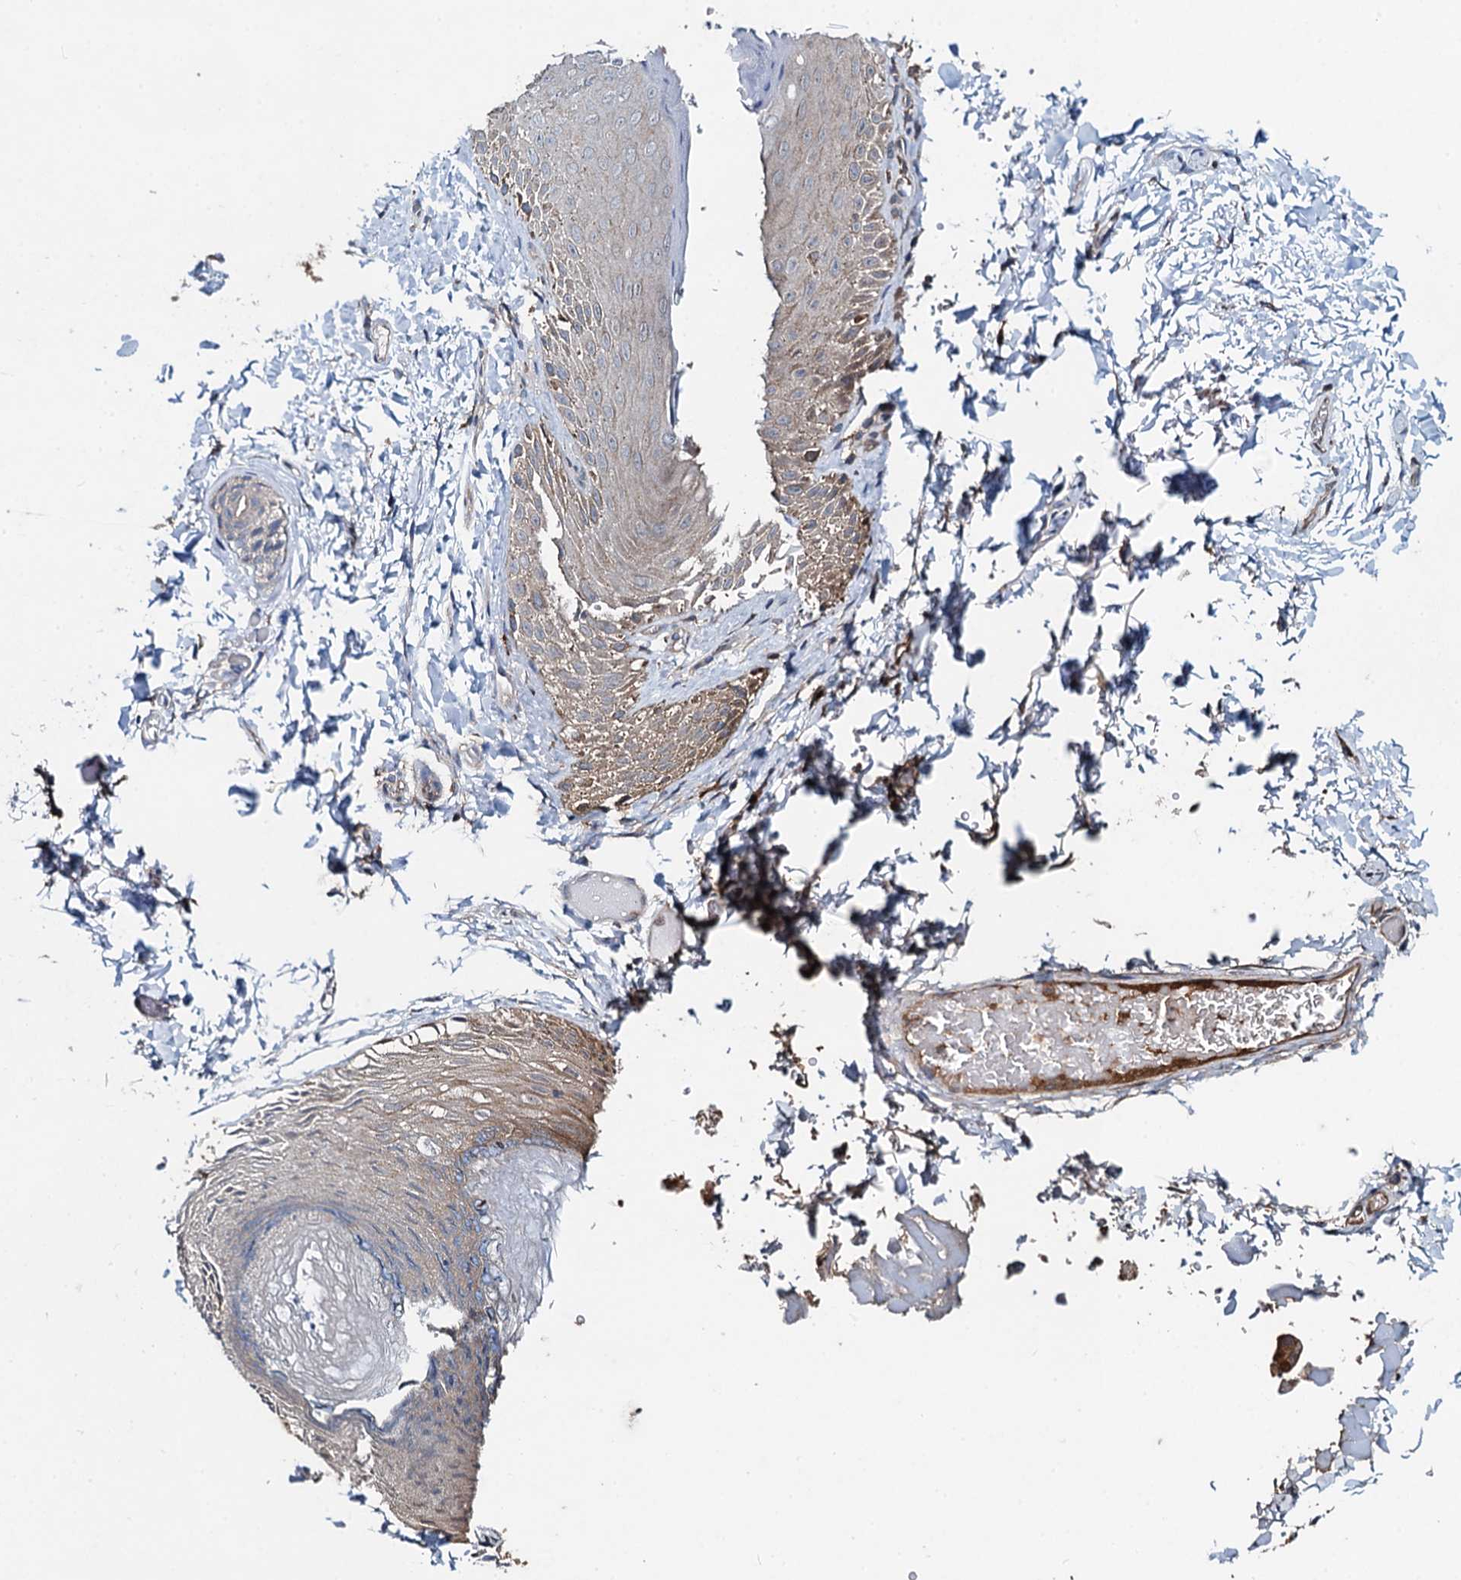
{"staining": {"intensity": "weak", "quantity": ">75%", "location": "cytoplasmic/membranous"}, "tissue": "skin", "cell_type": "Epidermal cells", "image_type": "normal", "snomed": [{"axis": "morphology", "description": "Normal tissue, NOS"}, {"axis": "topography", "description": "Anal"}], "caption": "Weak cytoplasmic/membranous protein positivity is identified in about >75% of epidermal cells in skin.", "gene": "SNAP29", "patient": {"sex": "male", "age": 44}}